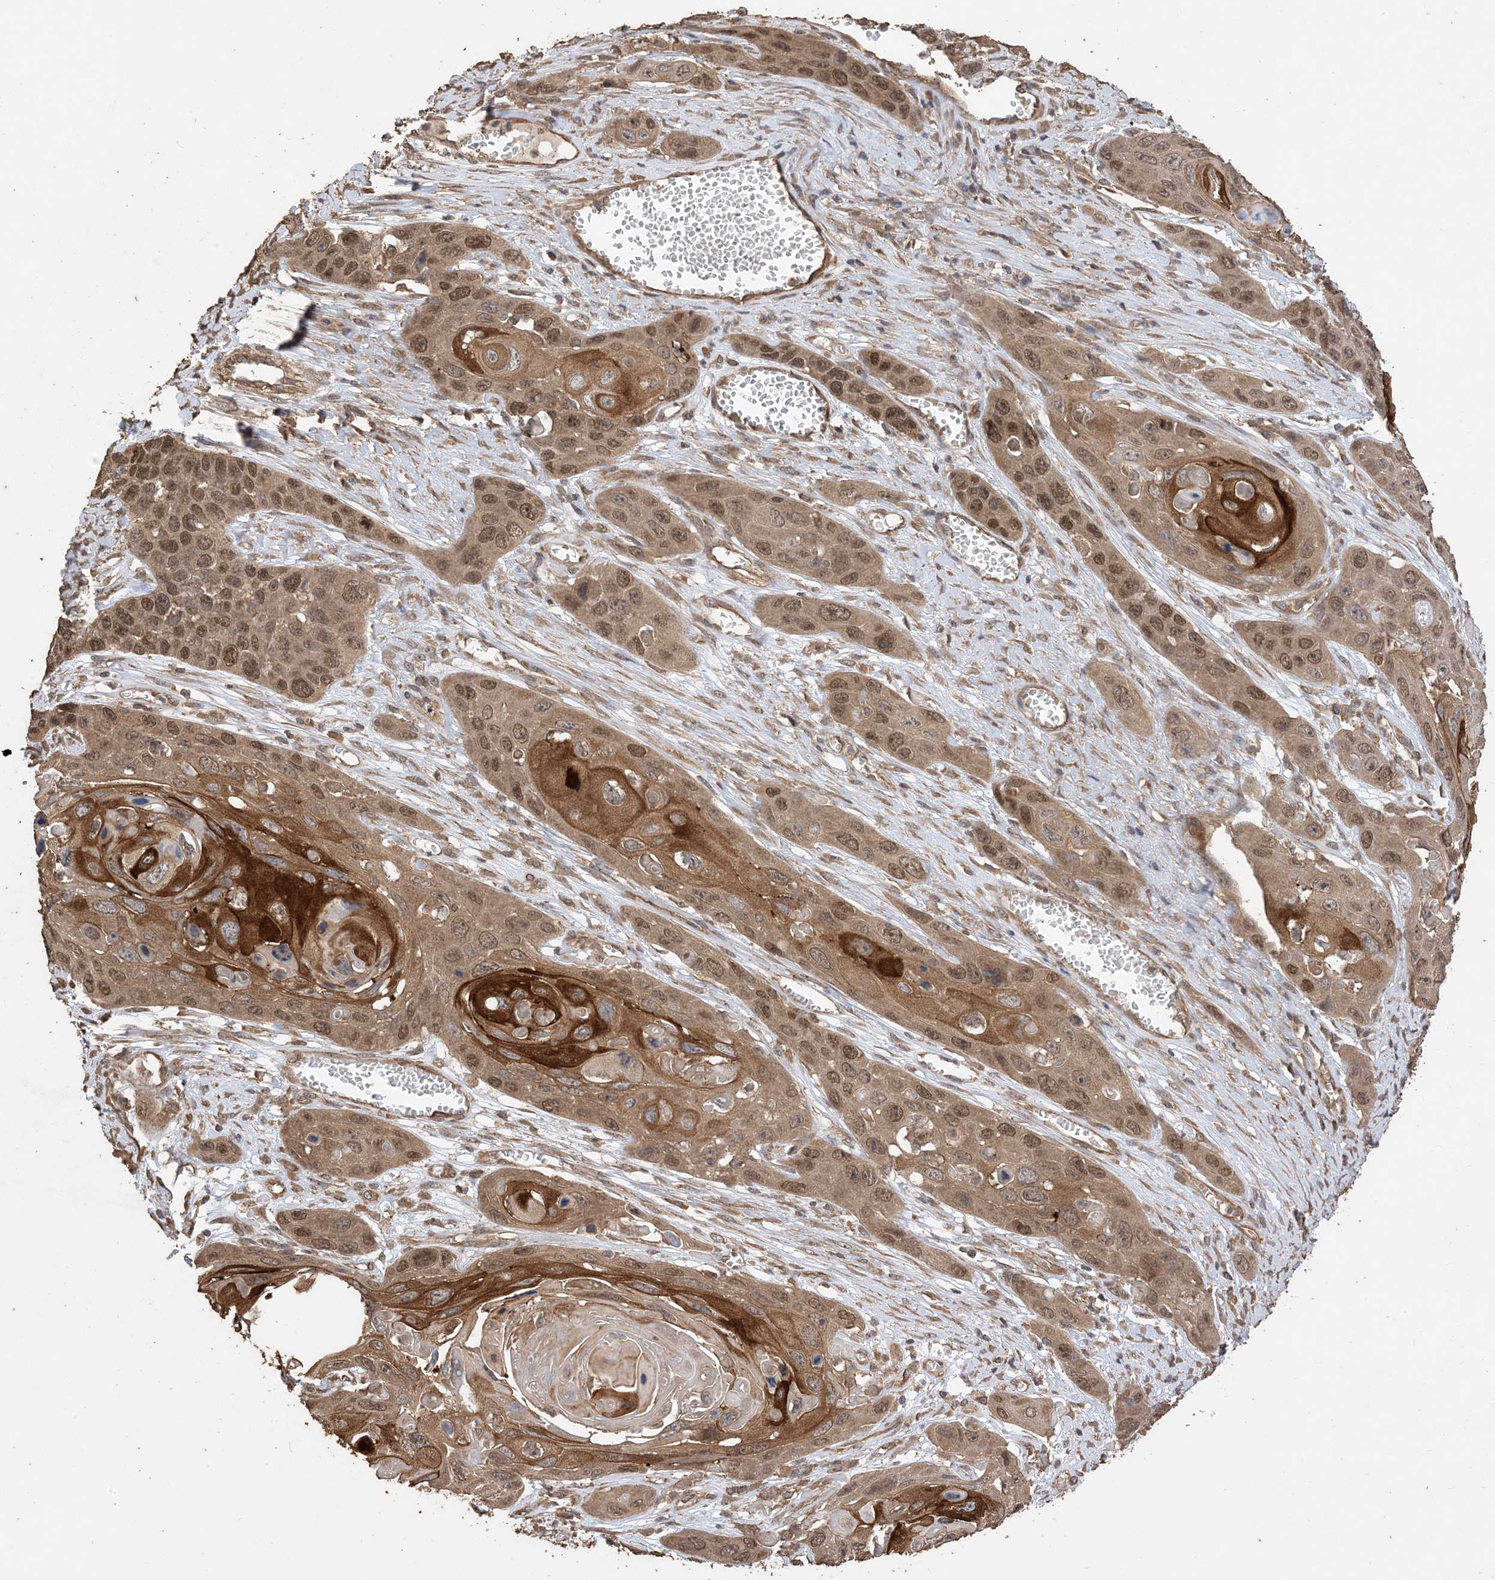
{"staining": {"intensity": "moderate", "quantity": ">75%", "location": "cytoplasmic/membranous,nuclear"}, "tissue": "skin cancer", "cell_type": "Tumor cells", "image_type": "cancer", "snomed": [{"axis": "morphology", "description": "Squamous cell carcinoma, NOS"}, {"axis": "topography", "description": "Skin"}], "caption": "Protein expression analysis of human skin cancer reveals moderate cytoplasmic/membranous and nuclear expression in approximately >75% of tumor cells.", "gene": "ZKSCAN5", "patient": {"sex": "male", "age": 55}}